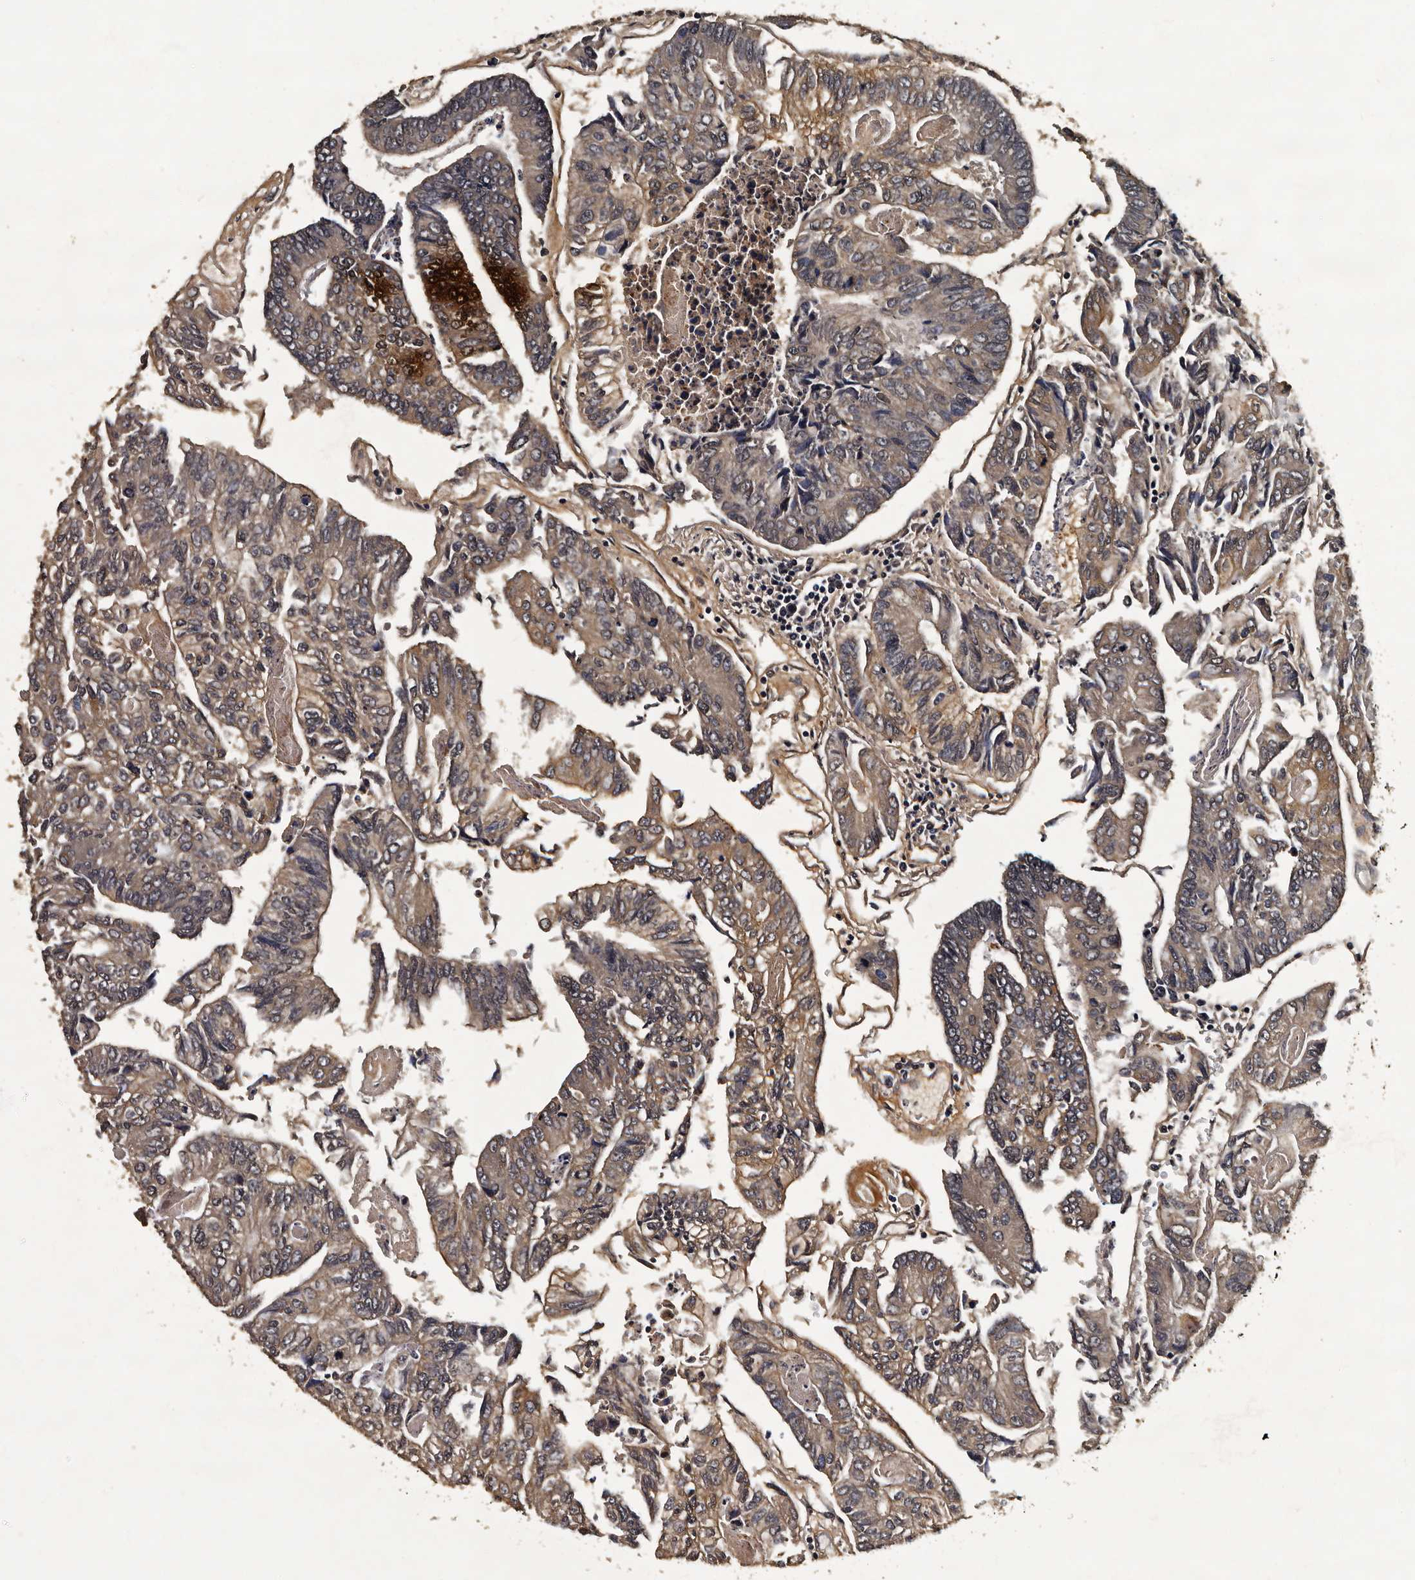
{"staining": {"intensity": "moderate", "quantity": ">75%", "location": "cytoplasmic/membranous"}, "tissue": "colorectal cancer", "cell_type": "Tumor cells", "image_type": "cancer", "snomed": [{"axis": "morphology", "description": "Adenocarcinoma, NOS"}, {"axis": "topography", "description": "Colon"}], "caption": "Protein analysis of colorectal cancer (adenocarcinoma) tissue exhibits moderate cytoplasmic/membranous staining in about >75% of tumor cells. (Stains: DAB in brown, nuclei in blue, Microscopy: brightfield microscopy at high magnification).", "gene": "CPNE3", "patient": {"sex": "female", "age": 67}}